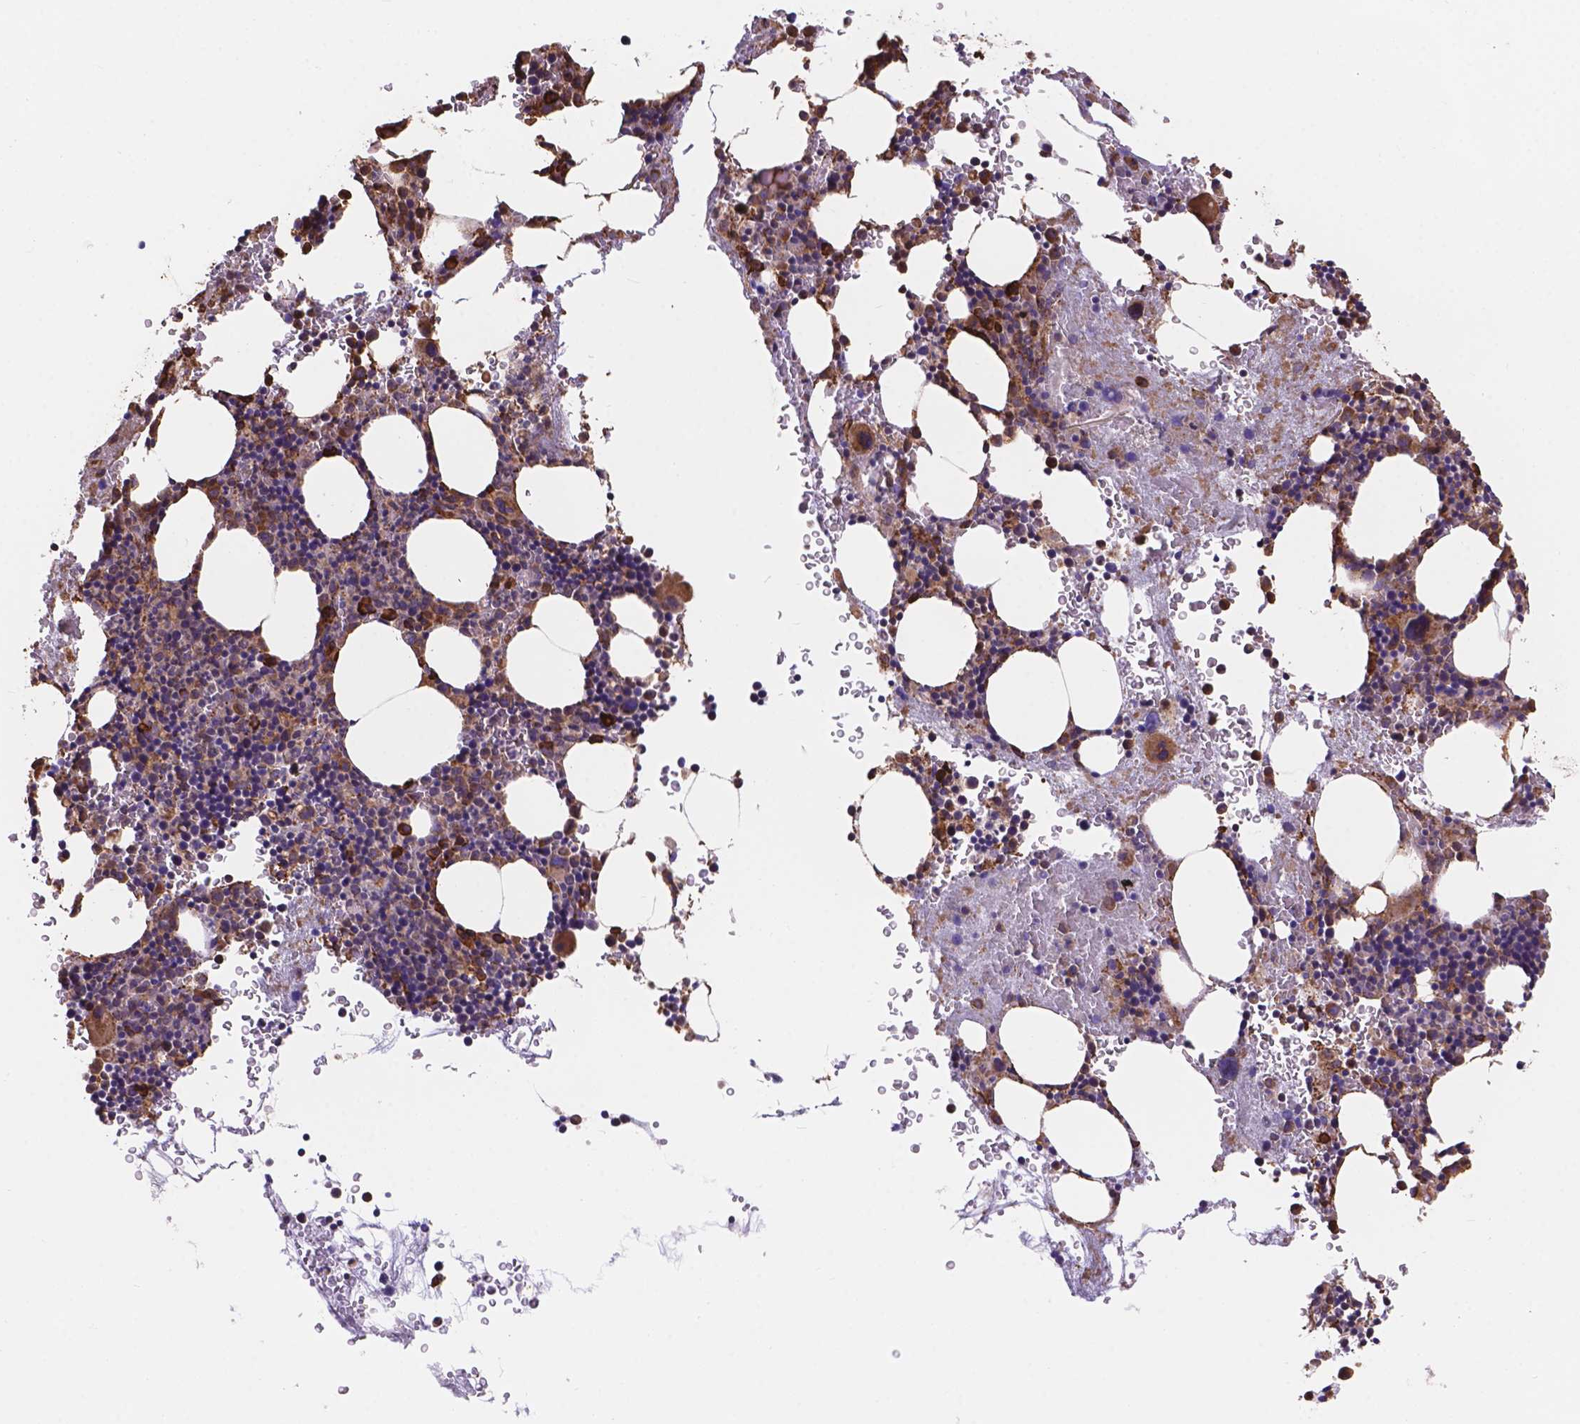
{"staining": {"intensity": "moderate", "quantity": "25%-75%", "location": "cytoplasmic/membranous"}, "tissue": "bone marrow", "cell_type": "Hematopoietic cells", "image_type": "normal", "snomed": [{"axis": "morphology", "description": "Normal tissue, NOS"}, {"axis": "topography", "description": "Bone marrow"}], "caption": "Immunohistochemistry staining of normal bone marrow, which shows medium levels of moderate cytoplasmic/membranous expression in approximately 25%-75% of hematopoietic cells indicating moderate cytoplasmic/membranous protein positivity. The staining was performed using DAB (brown) for protein detection and nuclei were counterstained in hematoxylin (blue).", "gene": "IPO11", "patient": {"sex": "male", "age": 77}}